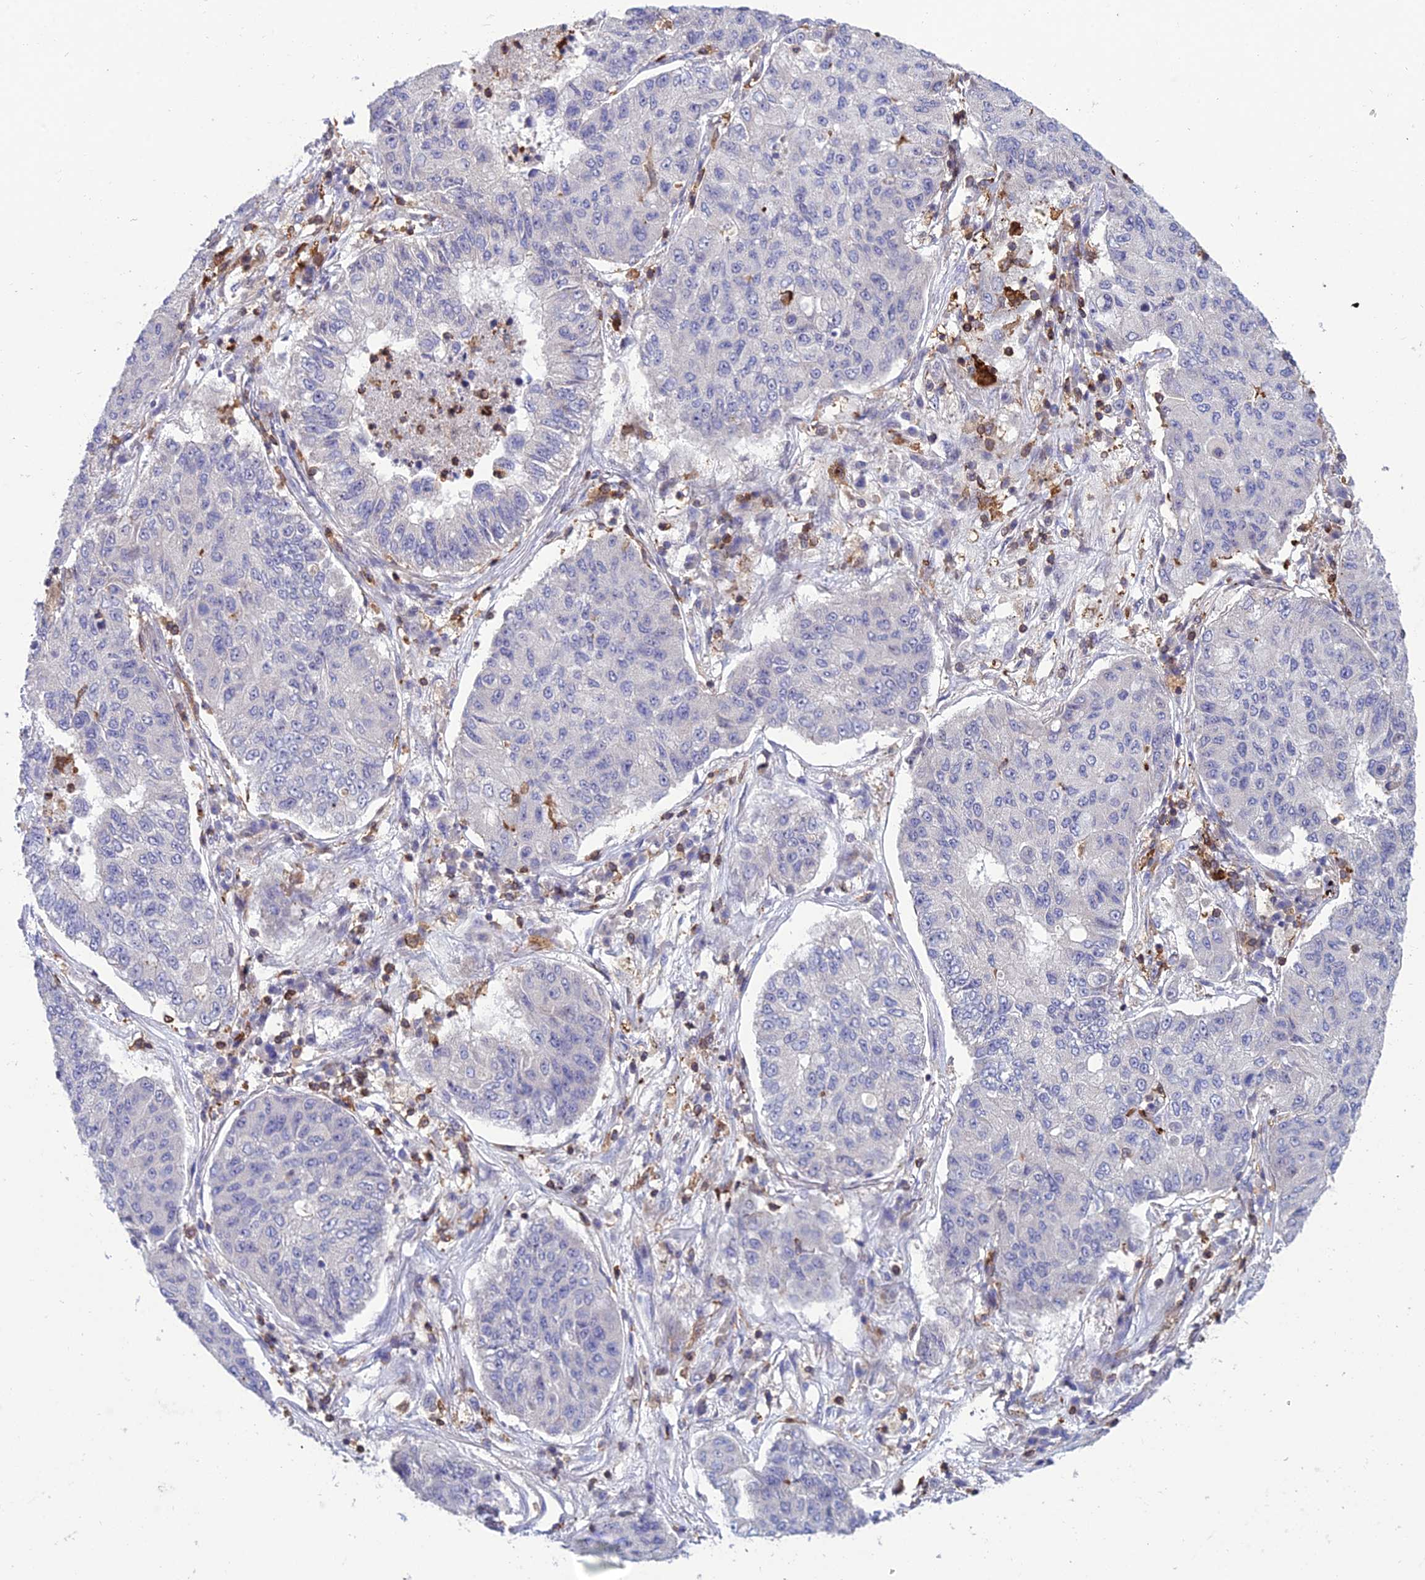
{"staining": {"intensity": "negative", "quantity": "none", "location": "none"}, "tissue": "lung cancer", "cell_type": "Tumor cells", "image_type": "cancer", "snomed": [{"axis": "morphology", "description": "Squamous cell carcinoma, NOS"}, {"axis": "topography", "description": "Lung"}], "caption": "DAB immunohistochemical staining of human lung squamous cell carcinoma reveals no significant staining in tumor cells. (Stains: DAB immunohistochemistry with hematoxylin counter stain, Microscopy: brightfield microscopy at high magnification).", "gene": "FAM76A", "patient": {"sex": "male", "age": 74}}